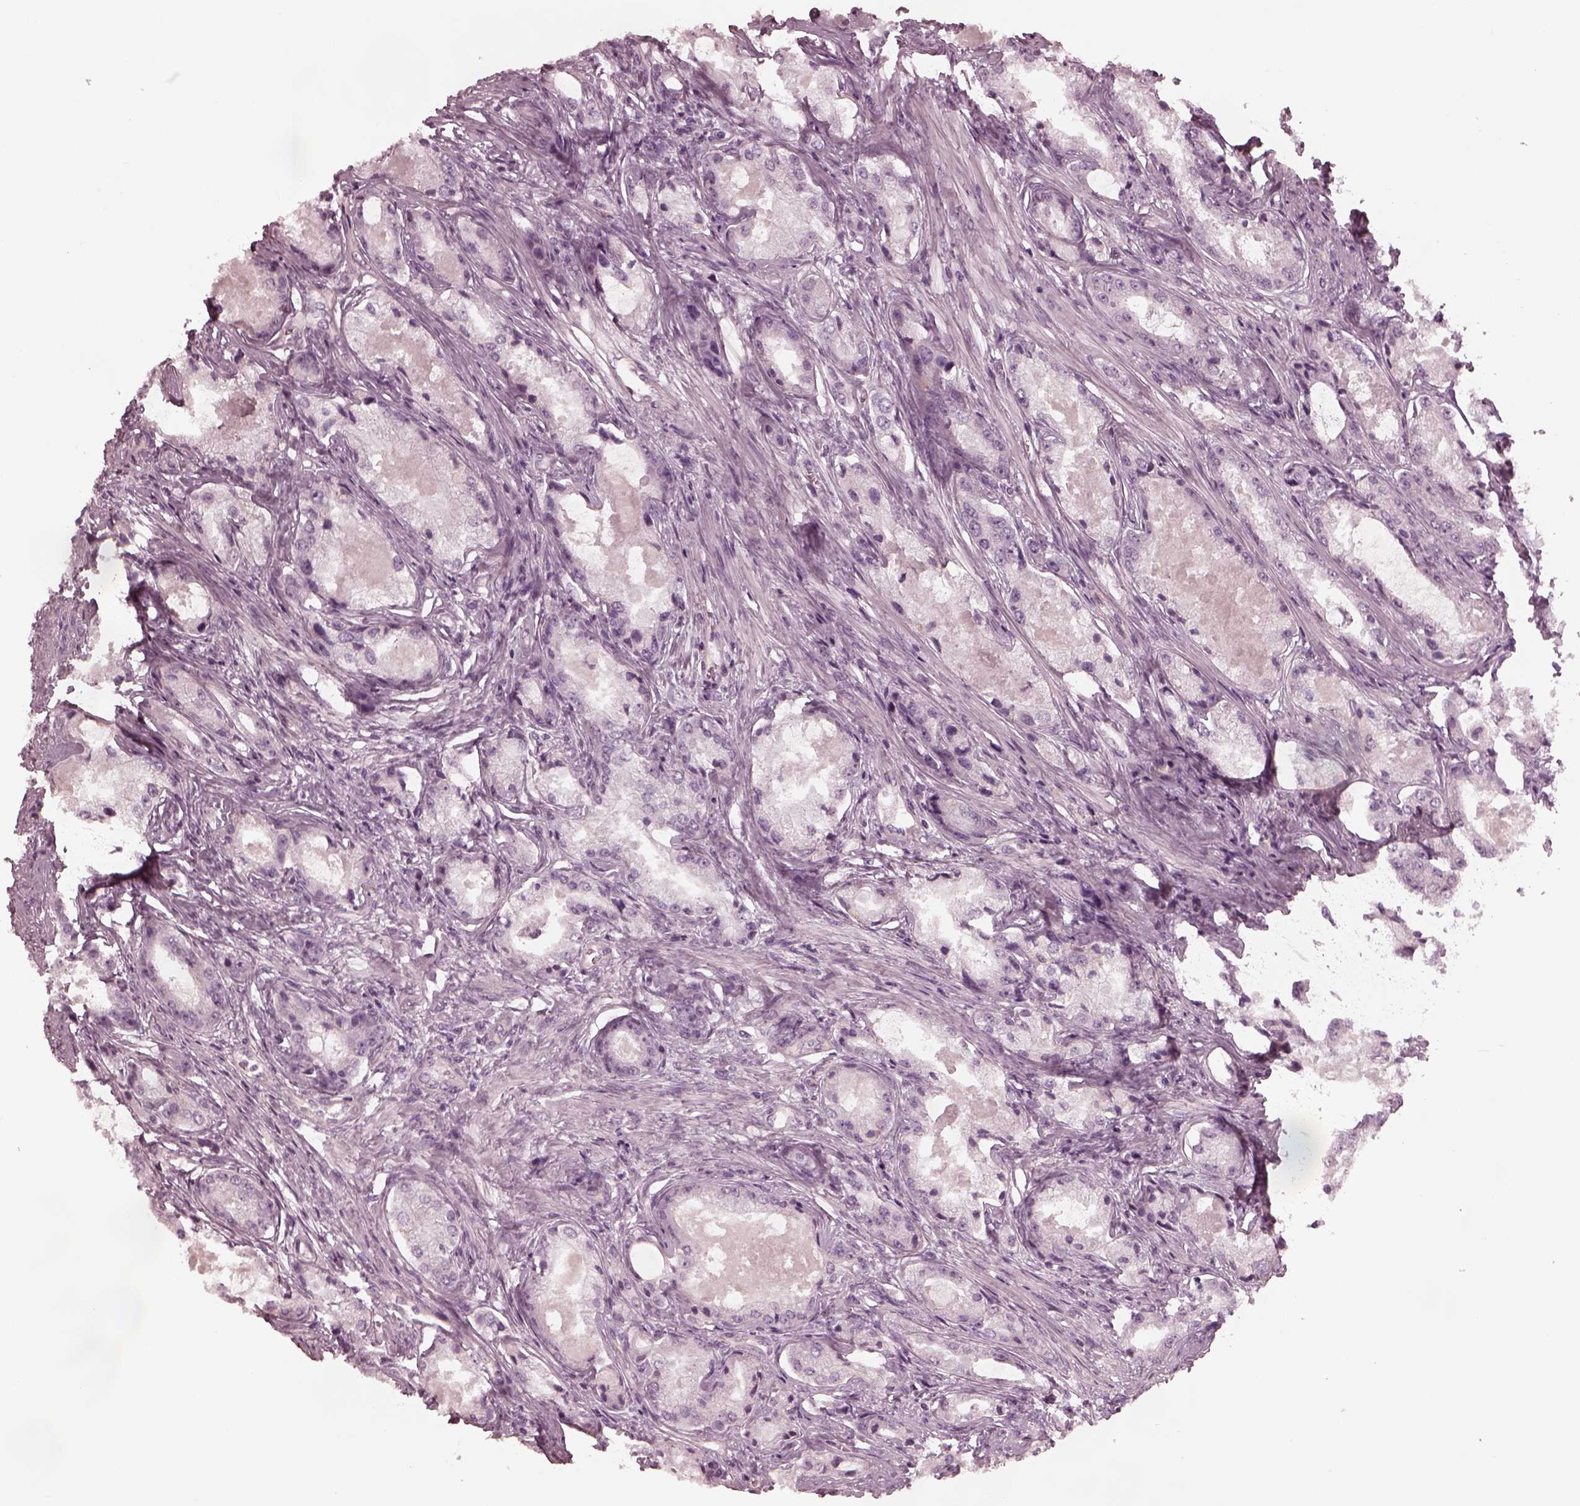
{"staining": {"intensity": "negative", "quantity": "none", "location": "none"}, "tissue": "prostate cancer", "cell_type": "Tumor cells", "image_type": "cancer", "snomed": [{"axis": "morphology", "description": "Adenocarcinoma, Low grade"}, {"axis": "topography", "description": "Prostate"}], "caption": "Immunohistochemical staining of human adenocarcinoma (low-grade) (prostate) demonstrates no significant positivity in tumor cells.", "gene": "KIF6", "patient": {"sex": "male", "age": 68}}